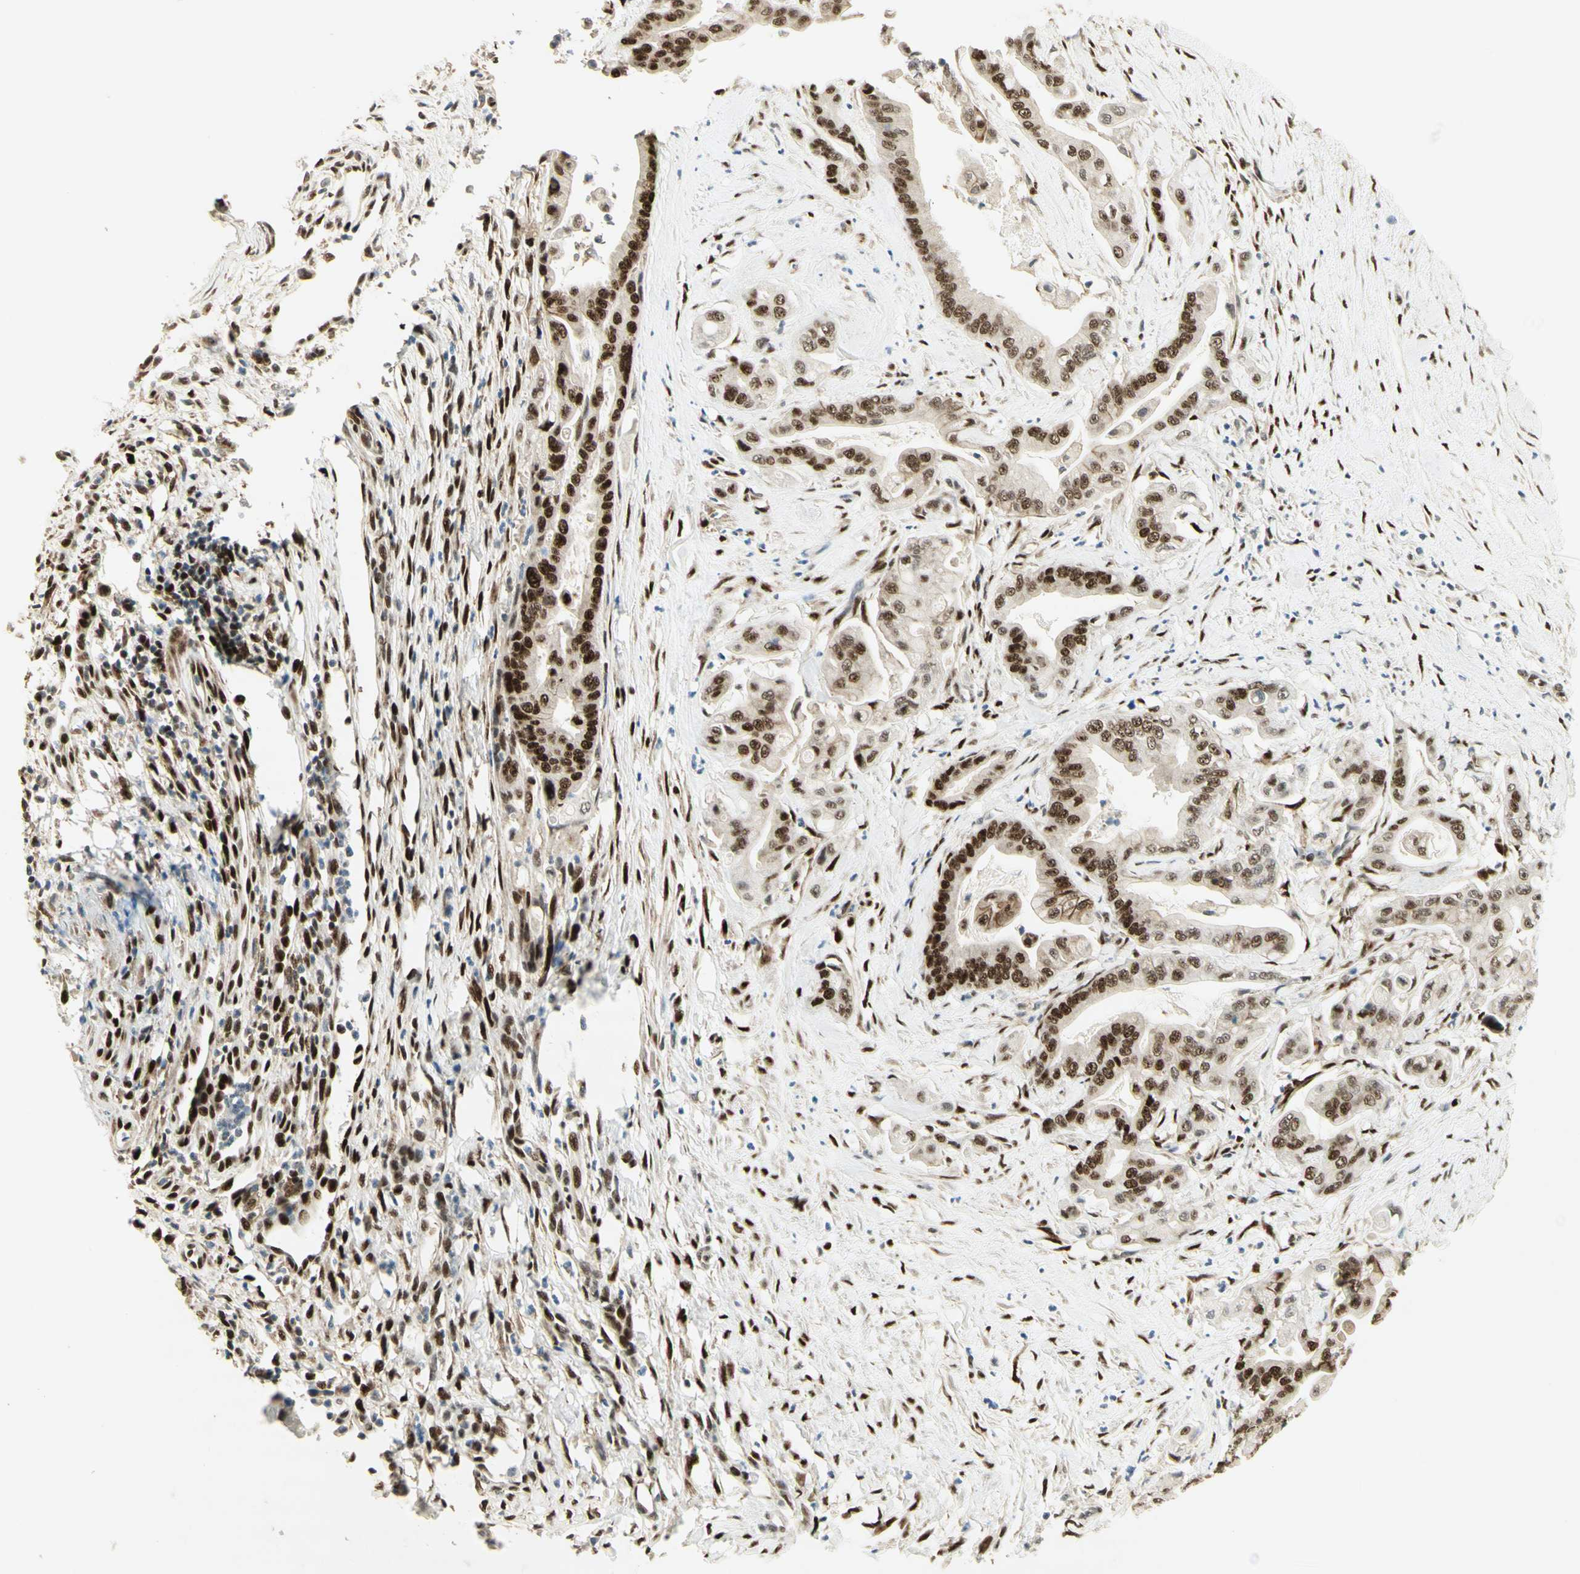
{"staining": {"intensity": "strong", "quantity": ">75%", "location": "nuclear"}, "tissue": "pancreatic cancer", "cell_type": "Tumor cells", "image_type": "cancer", "snomed": [{"axis": "morphology", "description": "Adenocarcinoma, NOS"}, {"axis": "topography", "description": "Pancreas"}], "caption": "Adenocarcinoma (pancreatic) stained with DAB IHC reveals high levels of strong nuclear expression in about >75% of tumor cells.", "gene": "FOXP1", "patient": {"sex": "female", "age": 75}}